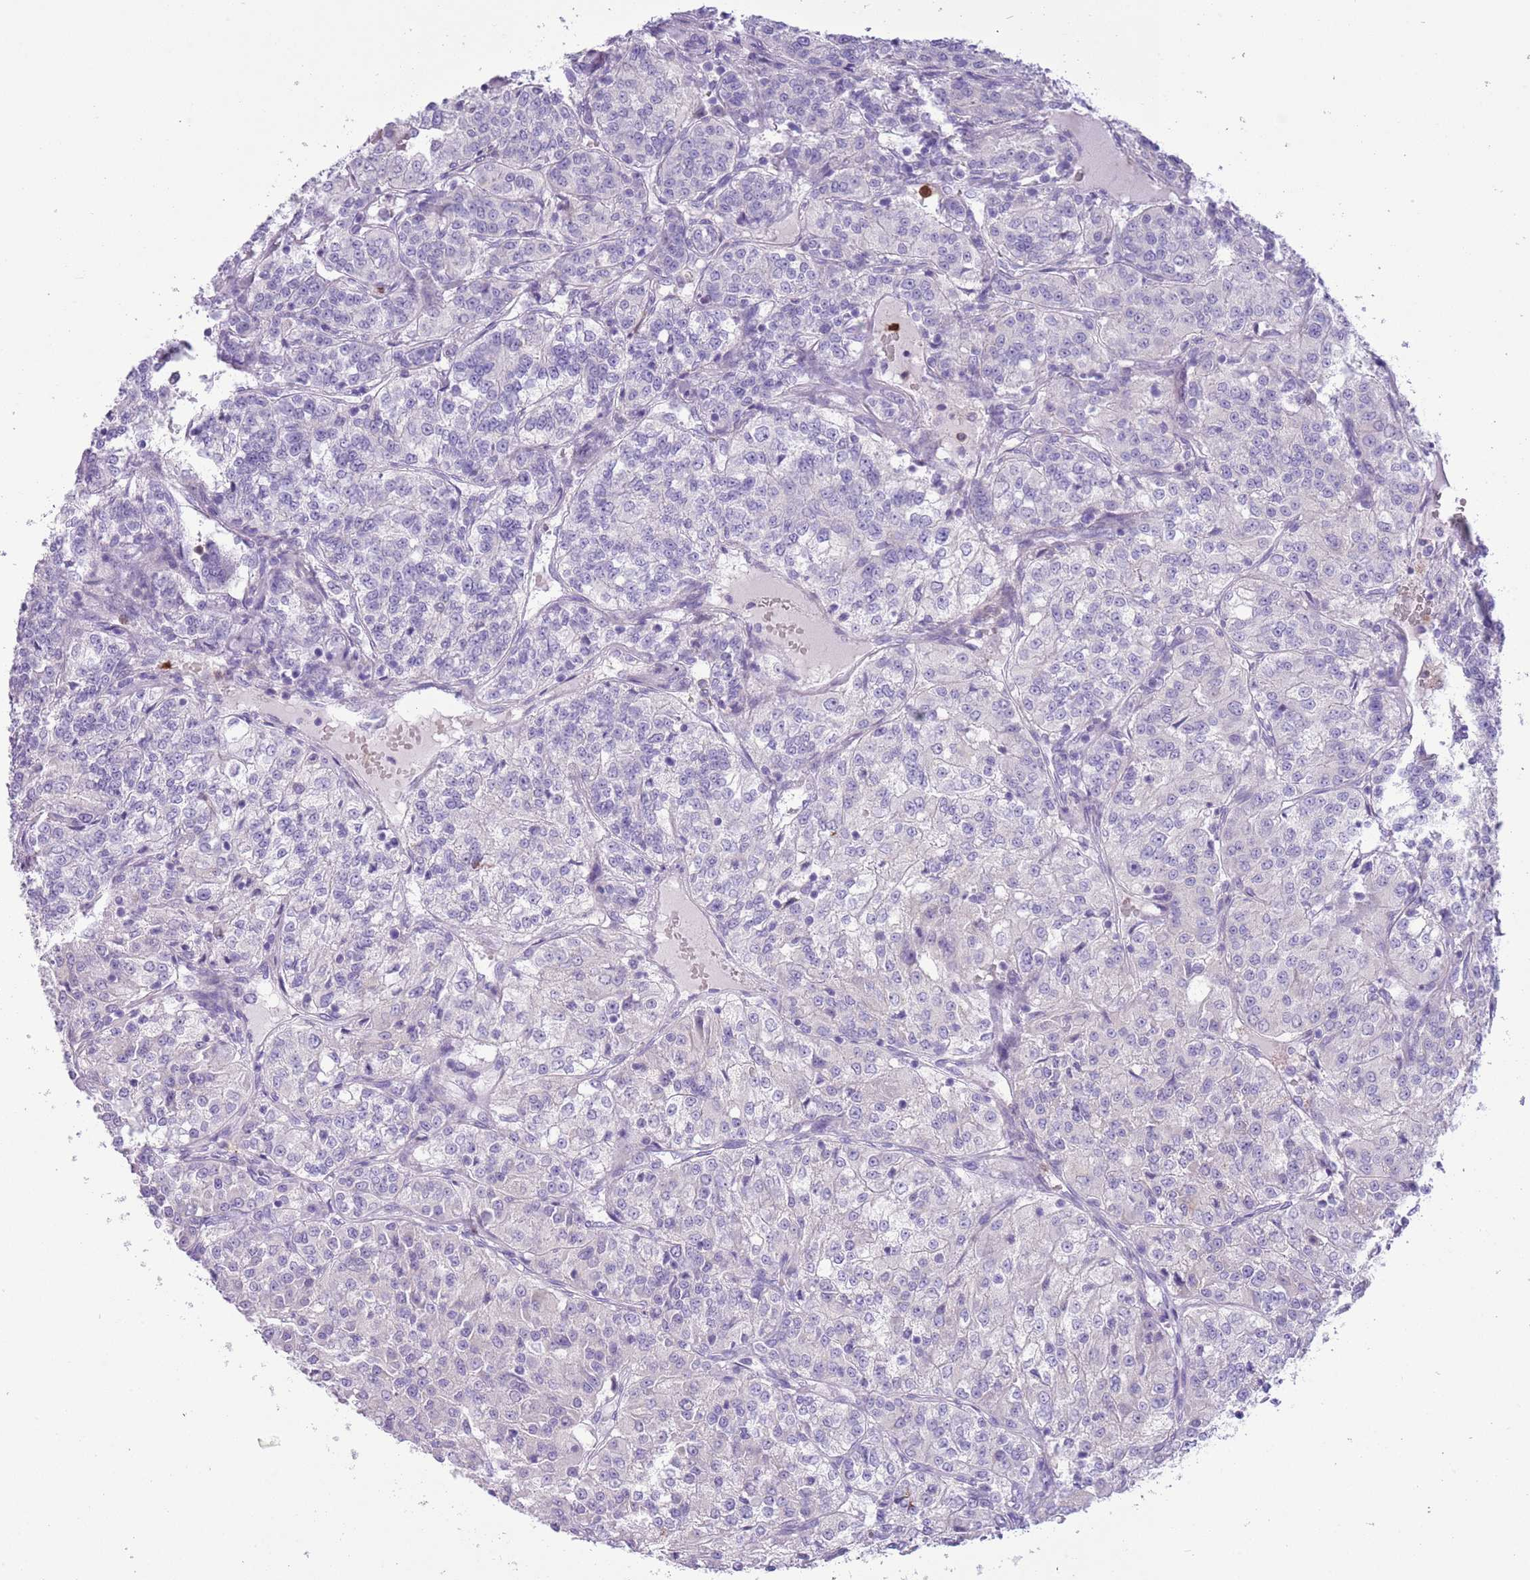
{"staining": {"intensity": "negative", "quantity": "none", "location": "none"}, "tissue": "renal cancer", "cell_type": "Tumor cells", "image_type": "cancer", "snomed": [{"axis": "morphology", "description": "Adenocarcinoma, NOS"}, {"axis": "topography", "description": "Kidney"}], "caption": "IHC of adenocarcinoma (renal) displays no positivity in tumor cells.", "gene": "OR6M1", "patient": {"sex": "female", "age": 63}}